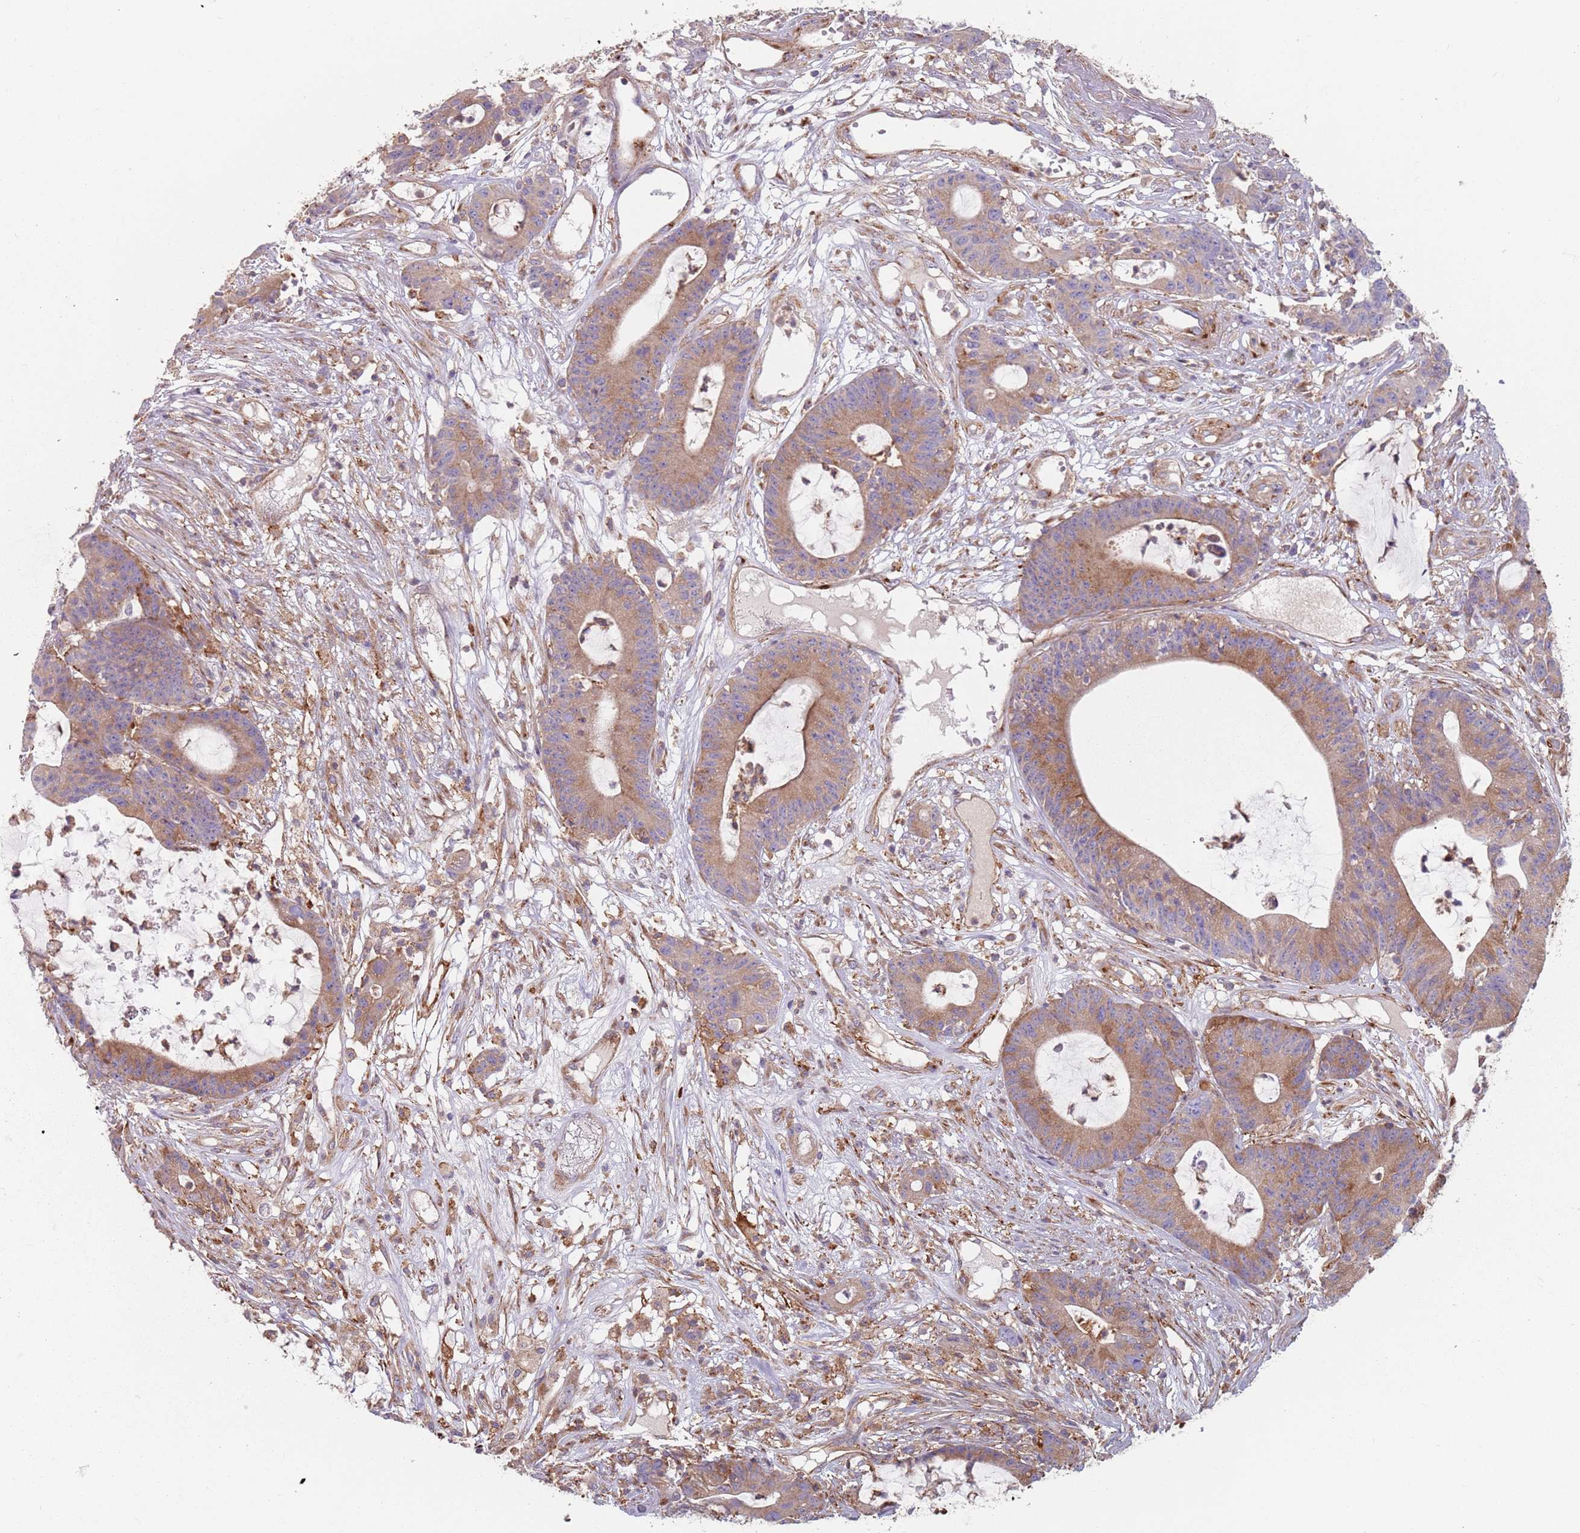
{"staining": {"intensity": "moderate", "quantity": "25%-75%", "location": "cytoplasmic/membranous"}, "tissue": "colorectal cancer", "cell_type": "Tumor cells", "image_type": "cancer", "snomed": [{"axis": "morphology", "description": "Adenocarcinoma, NOS"}, {"axis": "topography", "description": "Colon"}], "caption": "DAB immunohistochemical staining of human colorectal adenocarcinoma exhibits moderate cytoplasmic/membranous protein positivity in approximately 25%-75% of tumor cells. The staining was performed using DAB (3,3'-diaminobenzidine) to visualize the protein expression in brown, while the nuclei were stained in blue with hematoxylin (Magnification: 20x).", "gene": "TPD52L2", "patient": {"sex": "female", "age": 84}}